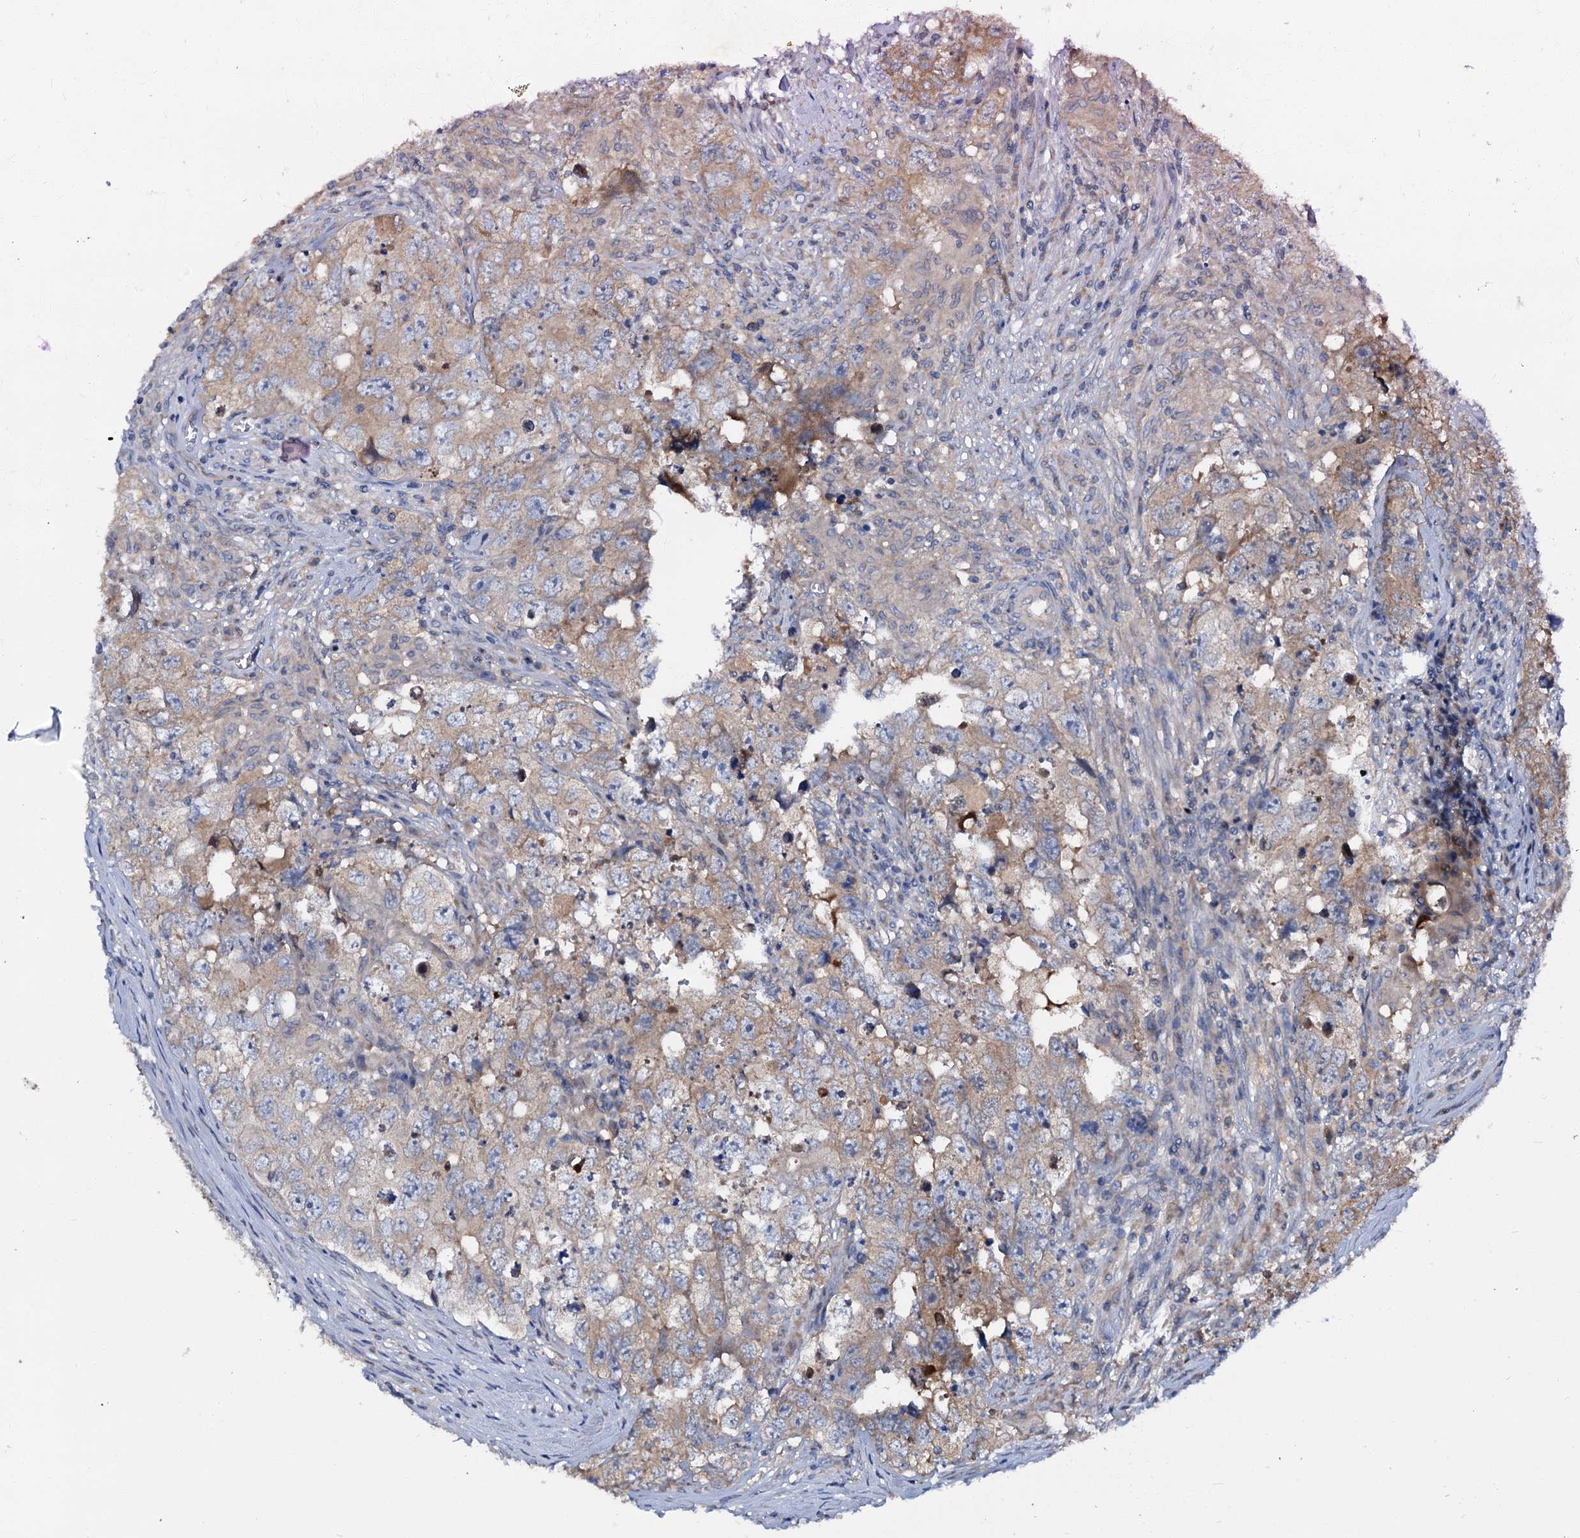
{"staining": {"intensity": "moderate", "quantity": "25%-75%", "location": "cytoplasmic/membranous"}, "tissue": "testis cancer", "cell_type": "Tumor cells", "image_type": "cancer", "snomed": [{"axis": "morphology", "description": "Seminoma, NOS"}, {"axis": "morphology", "description": "Carcinoma, Embryonal, NOS"}, {"axis": "topography", "description": "Testis"}], "caption": "Testis cancer stained with DAB (3,3'-diaminobenzidine) immunohistochemistry reveals medium levels of moderate cytoplasmic/membranous staining in approximately 25%-75% of tumor cells.", "gene": "CEP192", "patient": {"sex": "male", "age": 43}}